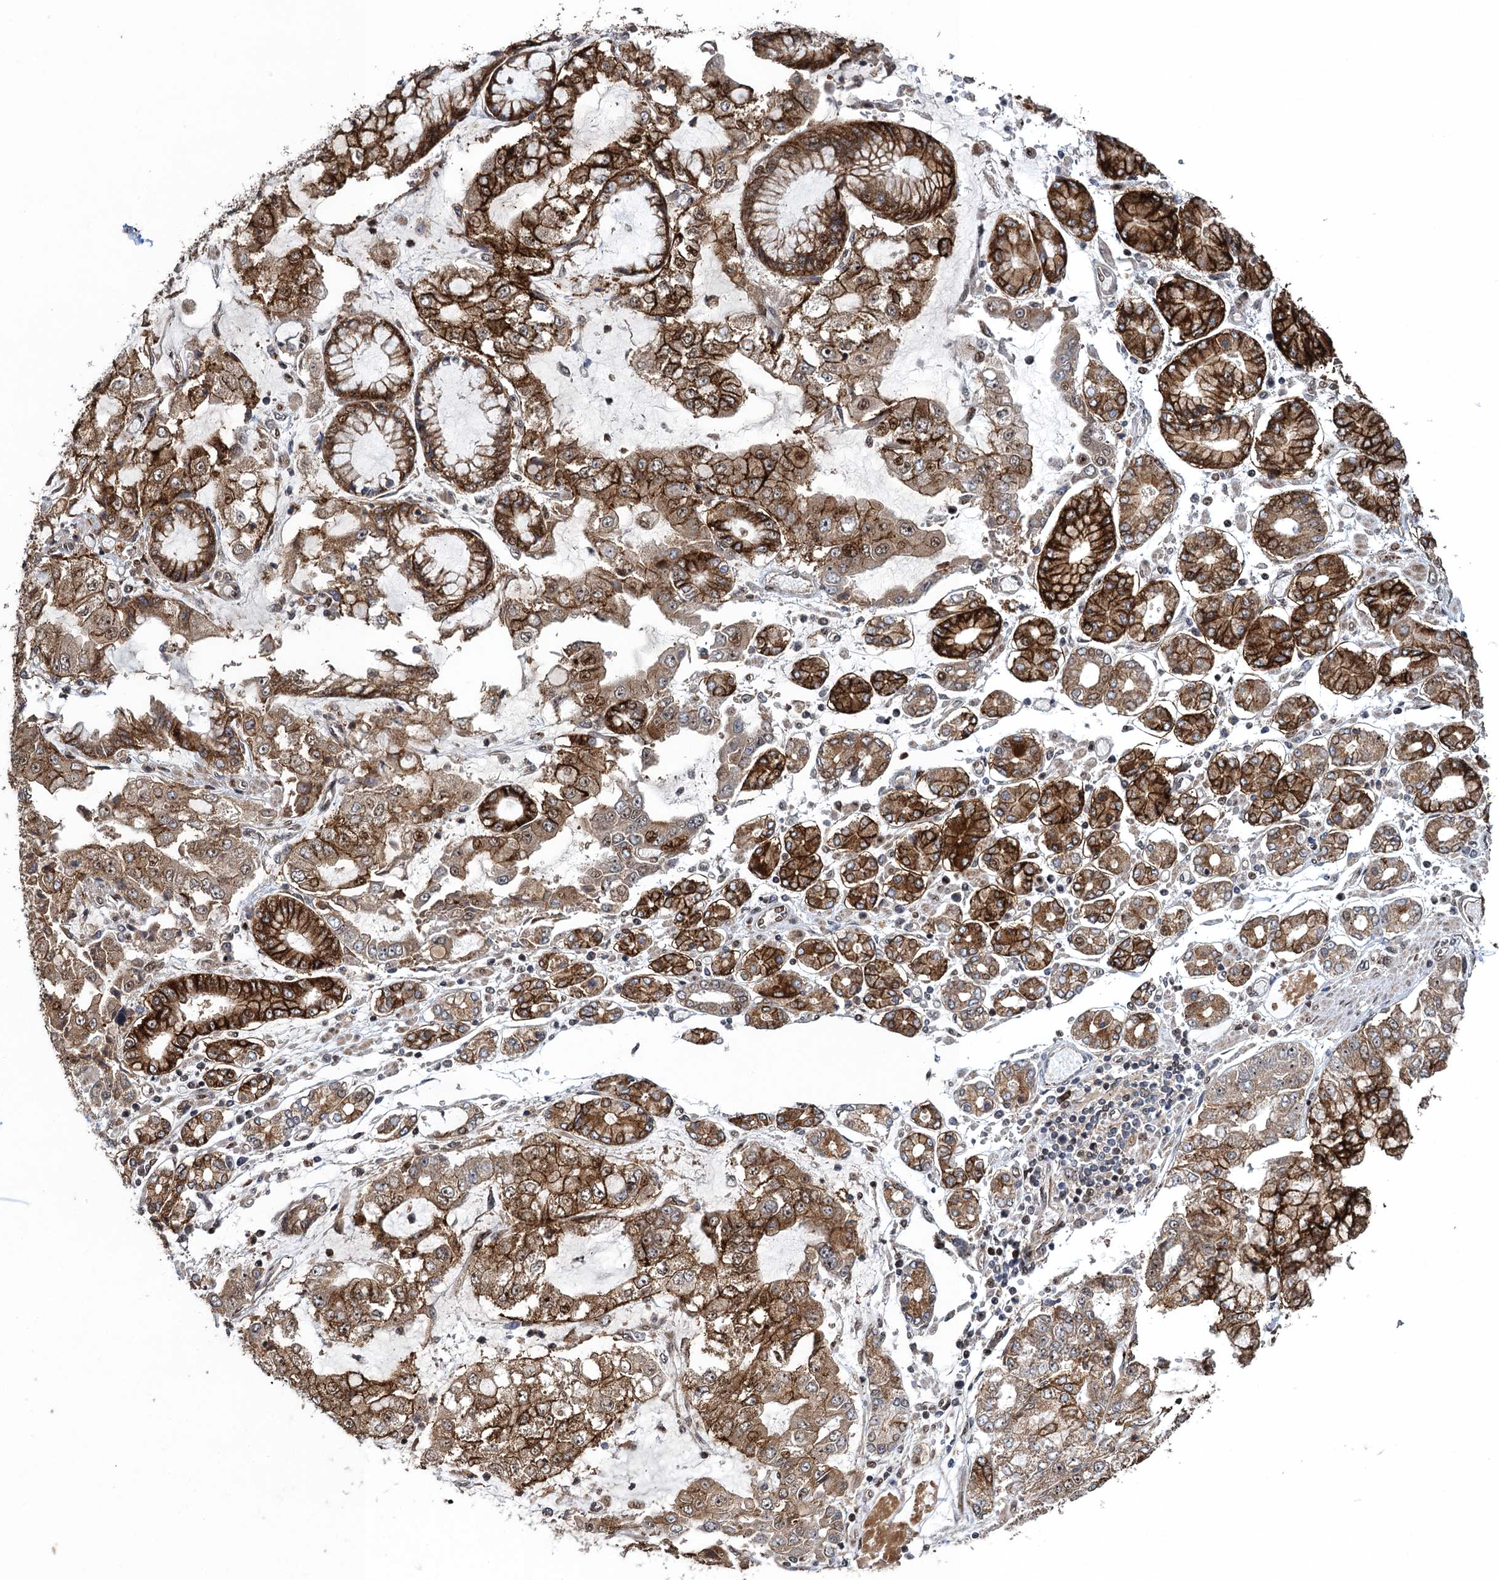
{"staining": {"intensity": "strong", "quantity": ">75%", "location": "cytoplasmic/membranous"}, "tissue": "stomach cancer", "cell_type": "Tumor cells", "image_type": "cancer", "snomed": [{"axis": "morphology", "description": "Adenocarcinoma, NOS"}, {"axis": "topography", "description": "Stomach"}], "caption": "Adenocarcinoma (stomach) stained with DAB IHC exhibits high levels of strong cytoplasmic/membranous expression in about >75% of tumor cells. Immunohistochemistry (ihc) stains the protein in brown and the nuclei are stained blue.", "gene": "ATOSA", "patient": {"sex": "male", "age": 76}}